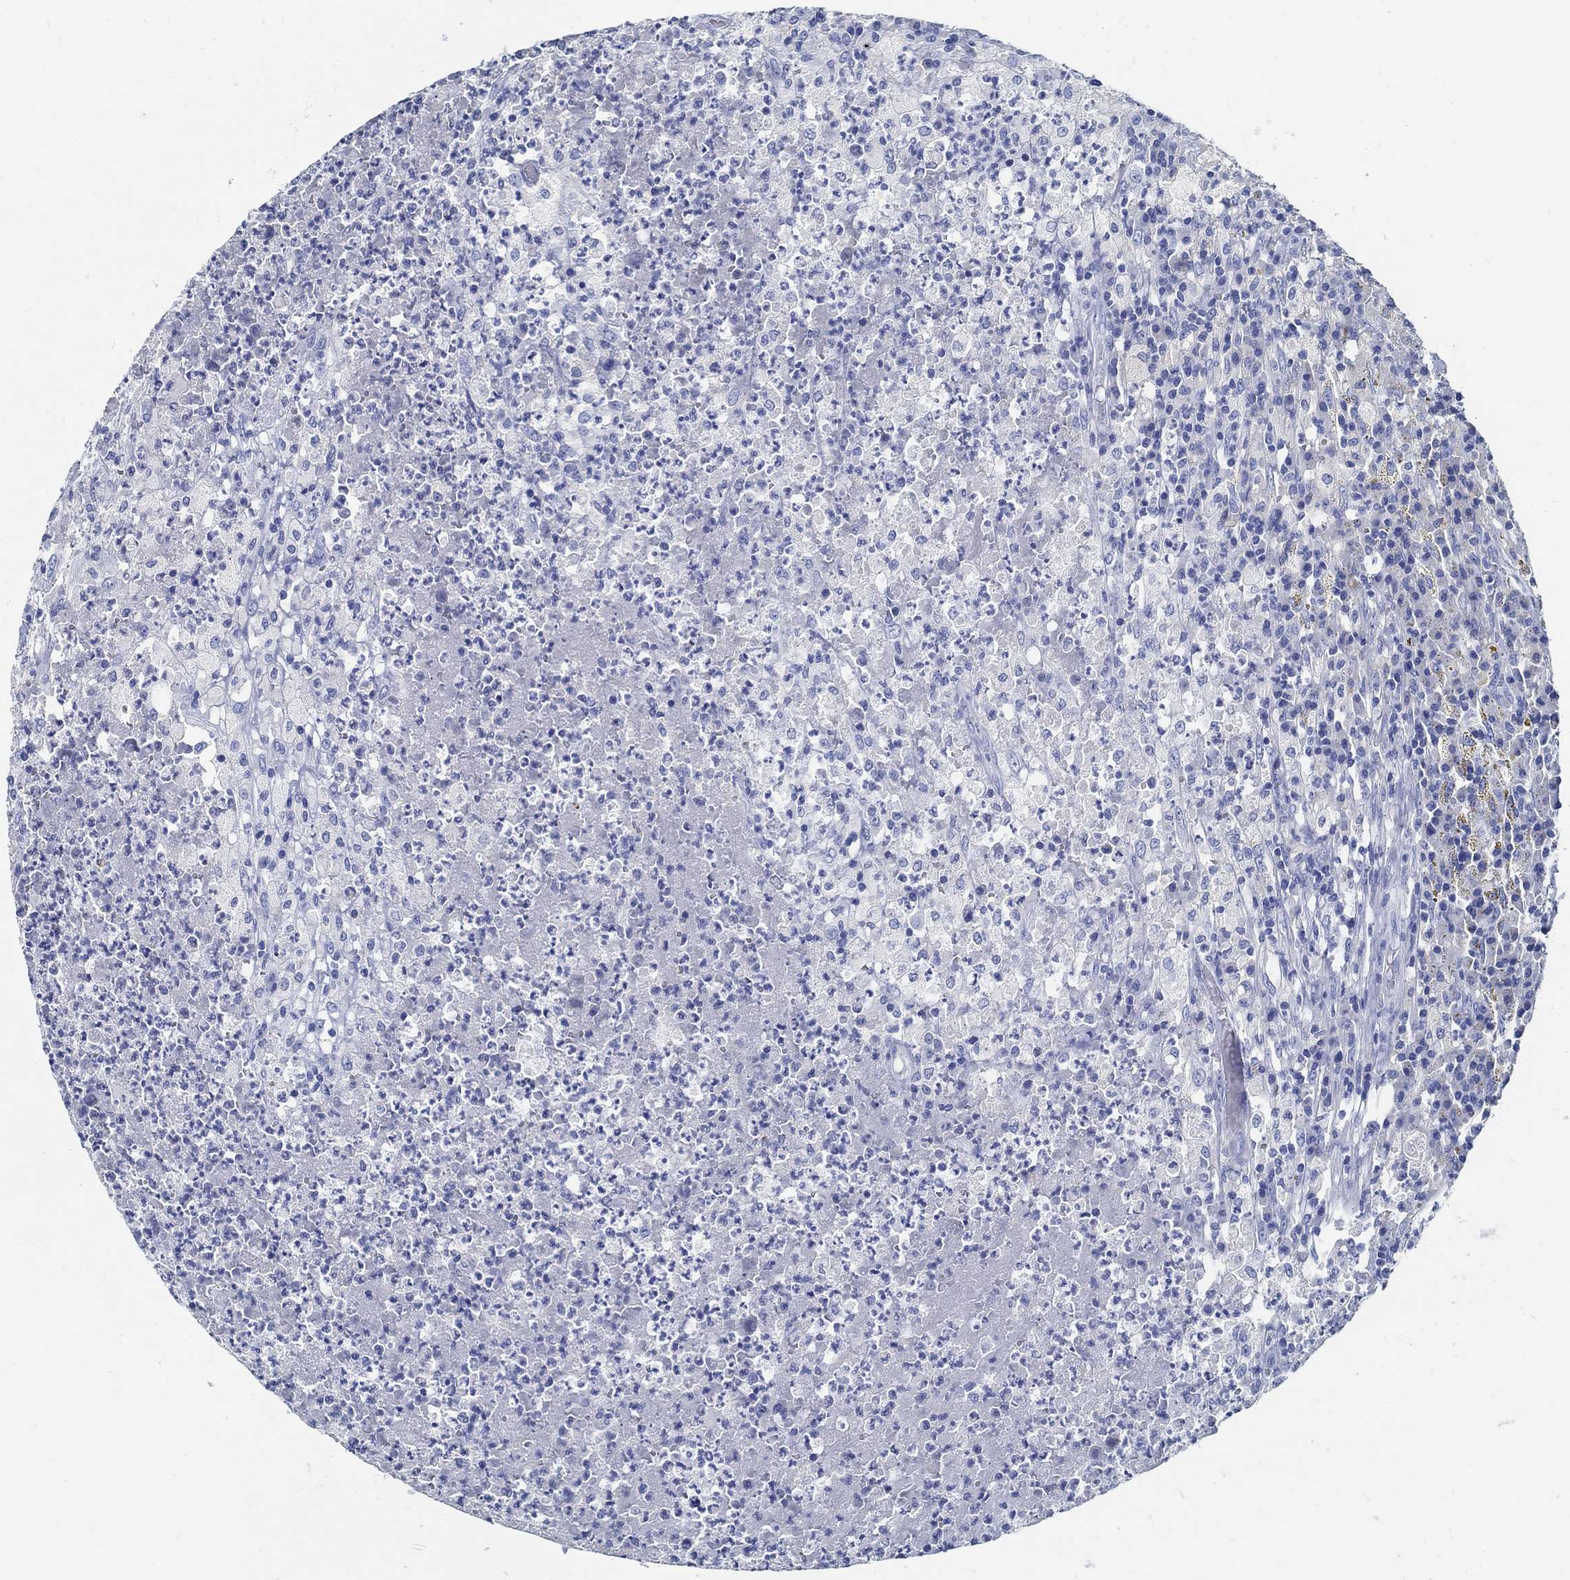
{"staining": {"intensity": "negative", "quantity": "none", "location": "none"}, "tissue": "testis cancer", "cell_type": "Tumor cells", "image_type": "cancer", "snomed": [{"axis": "morphology", "description": "Necrosis, NOS"}, {"axis": "morphology", "description": "Carcinoma, Embryonal, NOS"}, {"axis": "topography", "description": "Testis"}], "caption": "Immunohistochemistry photomicrograph of human testis cancer (embryonal carcinoma) stained for a protein (brown), which reveals no expression in tumor cells.", "gene": "SLC45A1", "patient": {"sex": "male", "age": 19}}